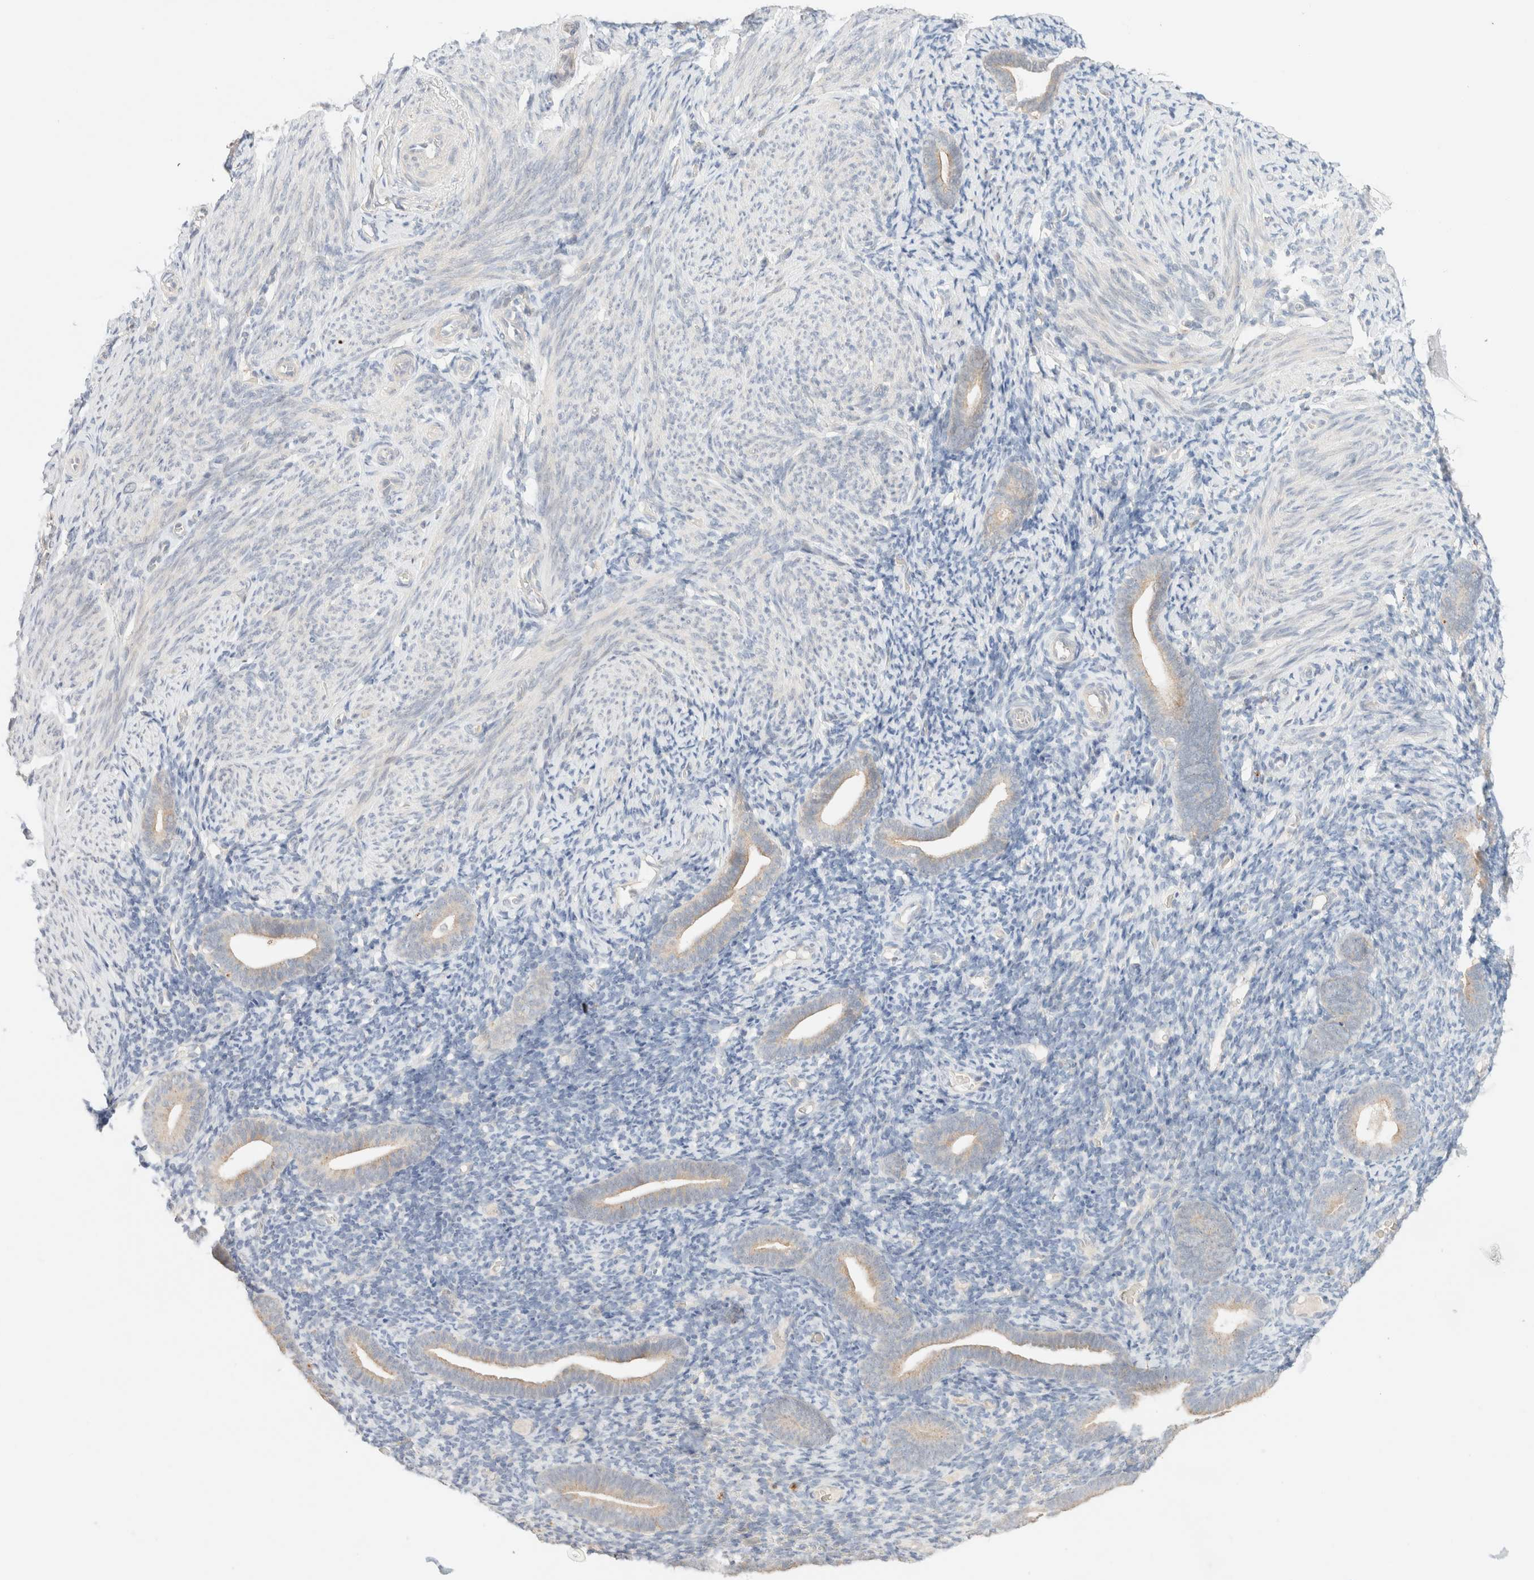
{"staining": {"intensity": "negative", "quantity": "none", "location": "none"}, "tissue": "endometrium", "cell_type": "Cells in endometrial stroma", "image_type": "normal", "snomed": [{"axis": "morphology", "description": "Normal tissue, NOS"}, {"axis": "topography", "description": "Endometrium"}], "caption": "This is an immunohistochemistry (IHC) micrograph of benign endometrium. There is no staining in cells in endometrial stroma.", "gene": "SGSM2", "patient": {"sex": "female", "age": 51}}